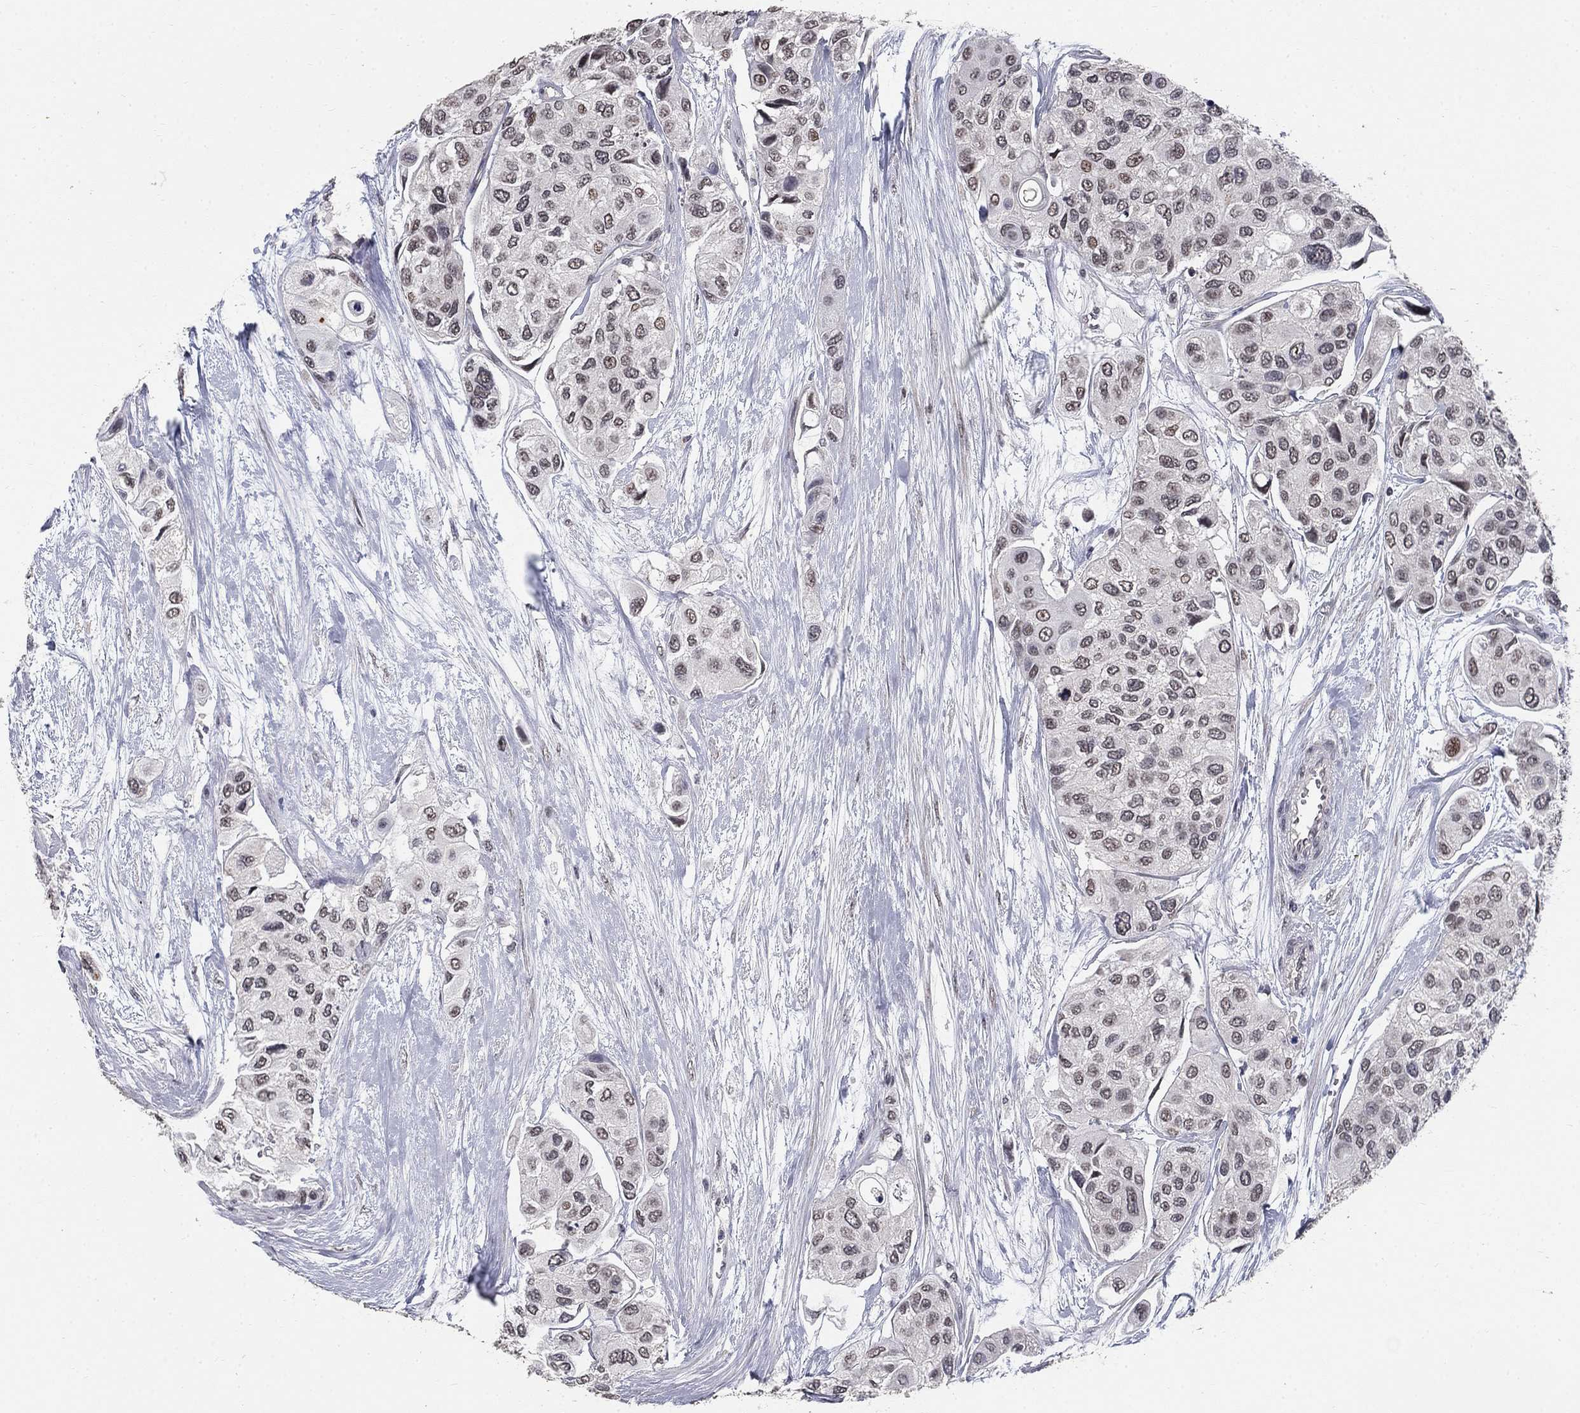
{"staining": {"intensity": "negative", "quantity": "none", "location": "none"}, "tissue": "urothelial cancer", "cell_type": "Tumor cells", "image_type": "cancer", "snomed": [{"axis": "morphology", "description": "Urothelial carcinoma, High grade"}, {"axis": "topography", "description": "Urinary bladder"}], "caption": "Urothelial carcinoma (high-grade) was stained to show a protein in brown. There is no significant positivity in tumor cells.", "gene": "SPATA33", "patient": {"sex": "male", "age": 77}}